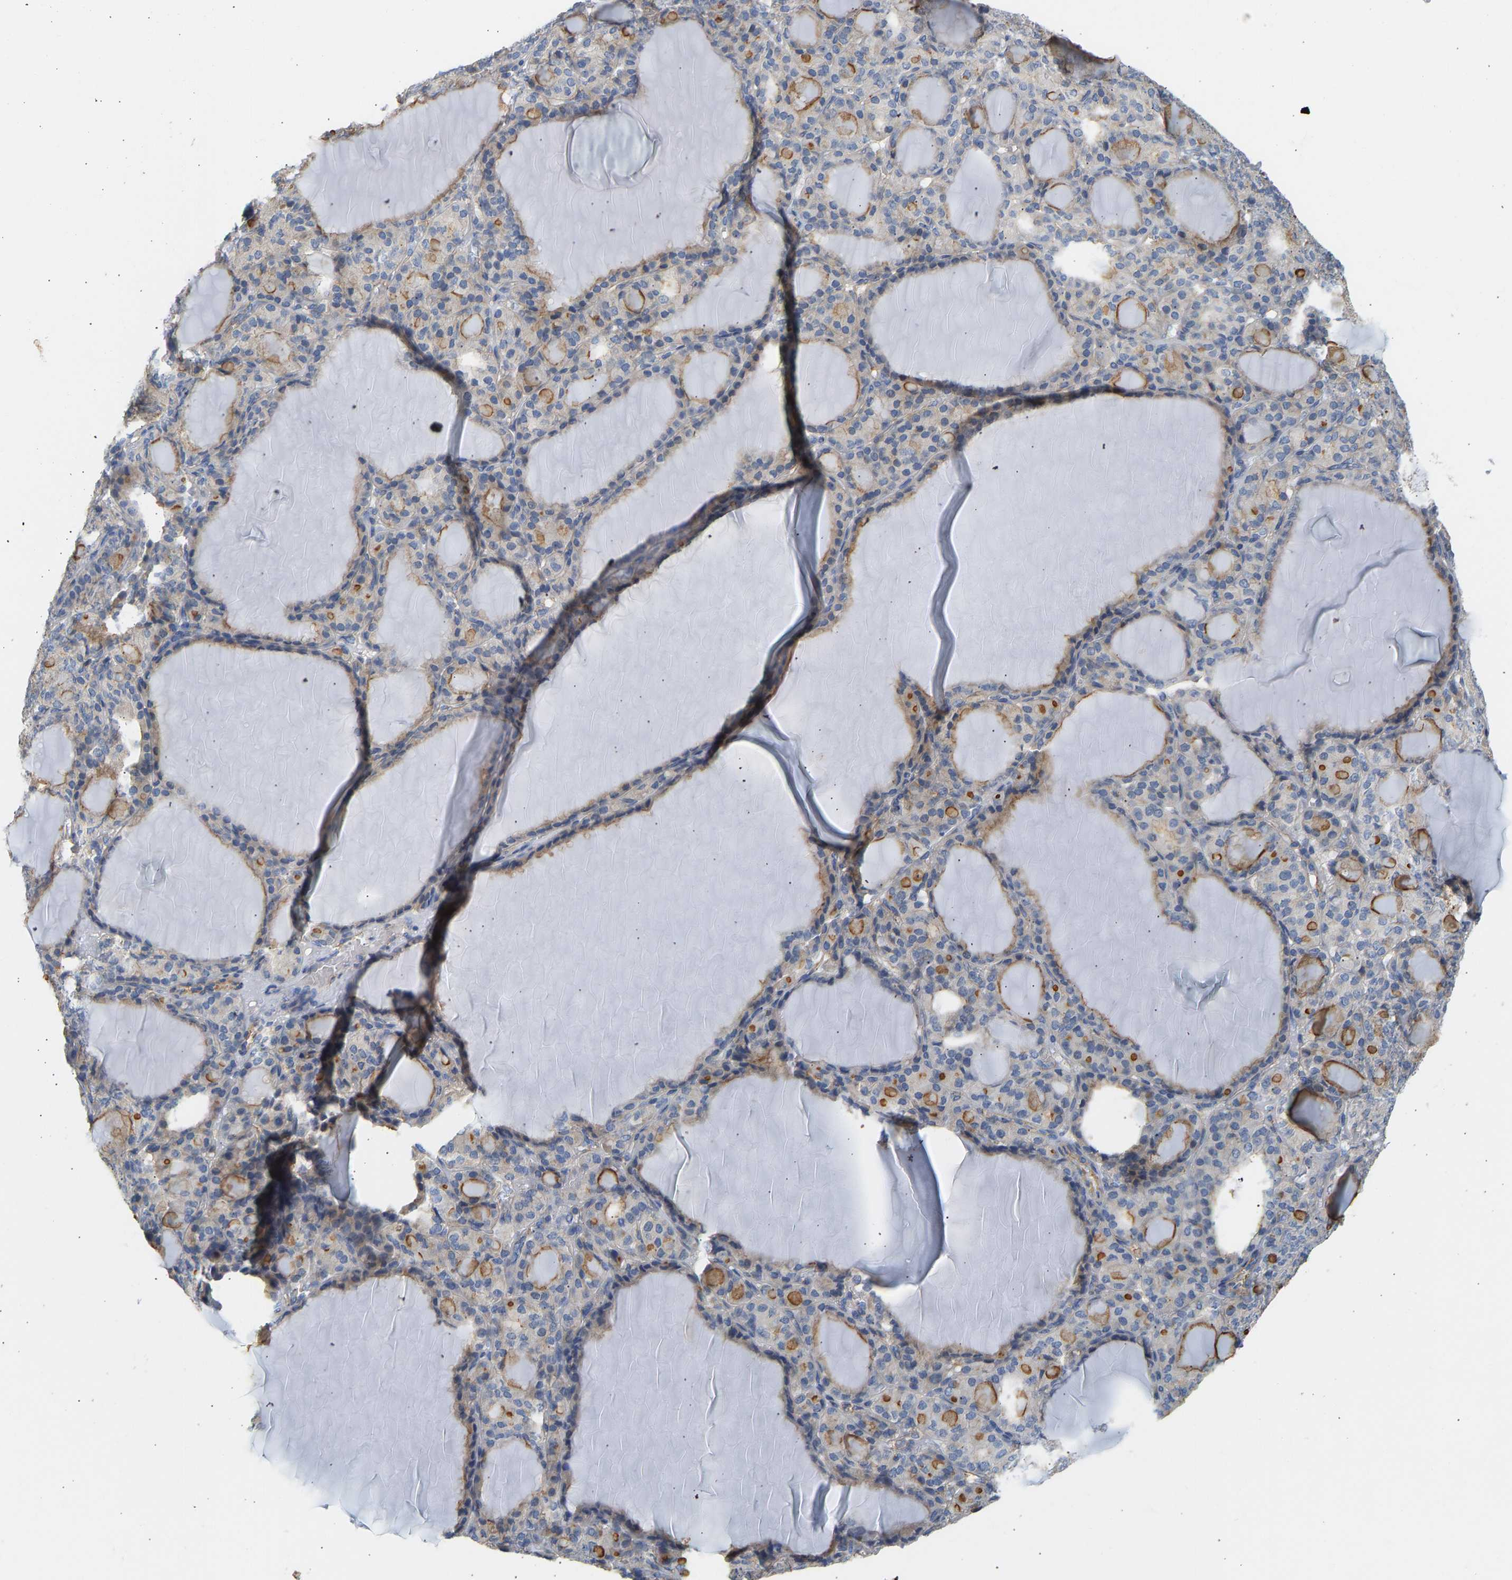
{"staining": {"intensity": "moderate", "quantity": "<25%", "location": "cytoplasmic/membranous"}, "tissue": "thyroid gland", "cell_type": "Glandular cells", "image_type": "normal", "snomed": [{"axis": "morphology", "description": "Normal tissue, NOS"}, {"axis": "topography", "description": "Thyroid gland"}], "caption": "A brown stain highlights moderate cytoplasmic/membranous expression of a protein in glandular cells of normal thyroid gland.", "gene": "BVES", "patient": {"sex": "female", "age": 28}}